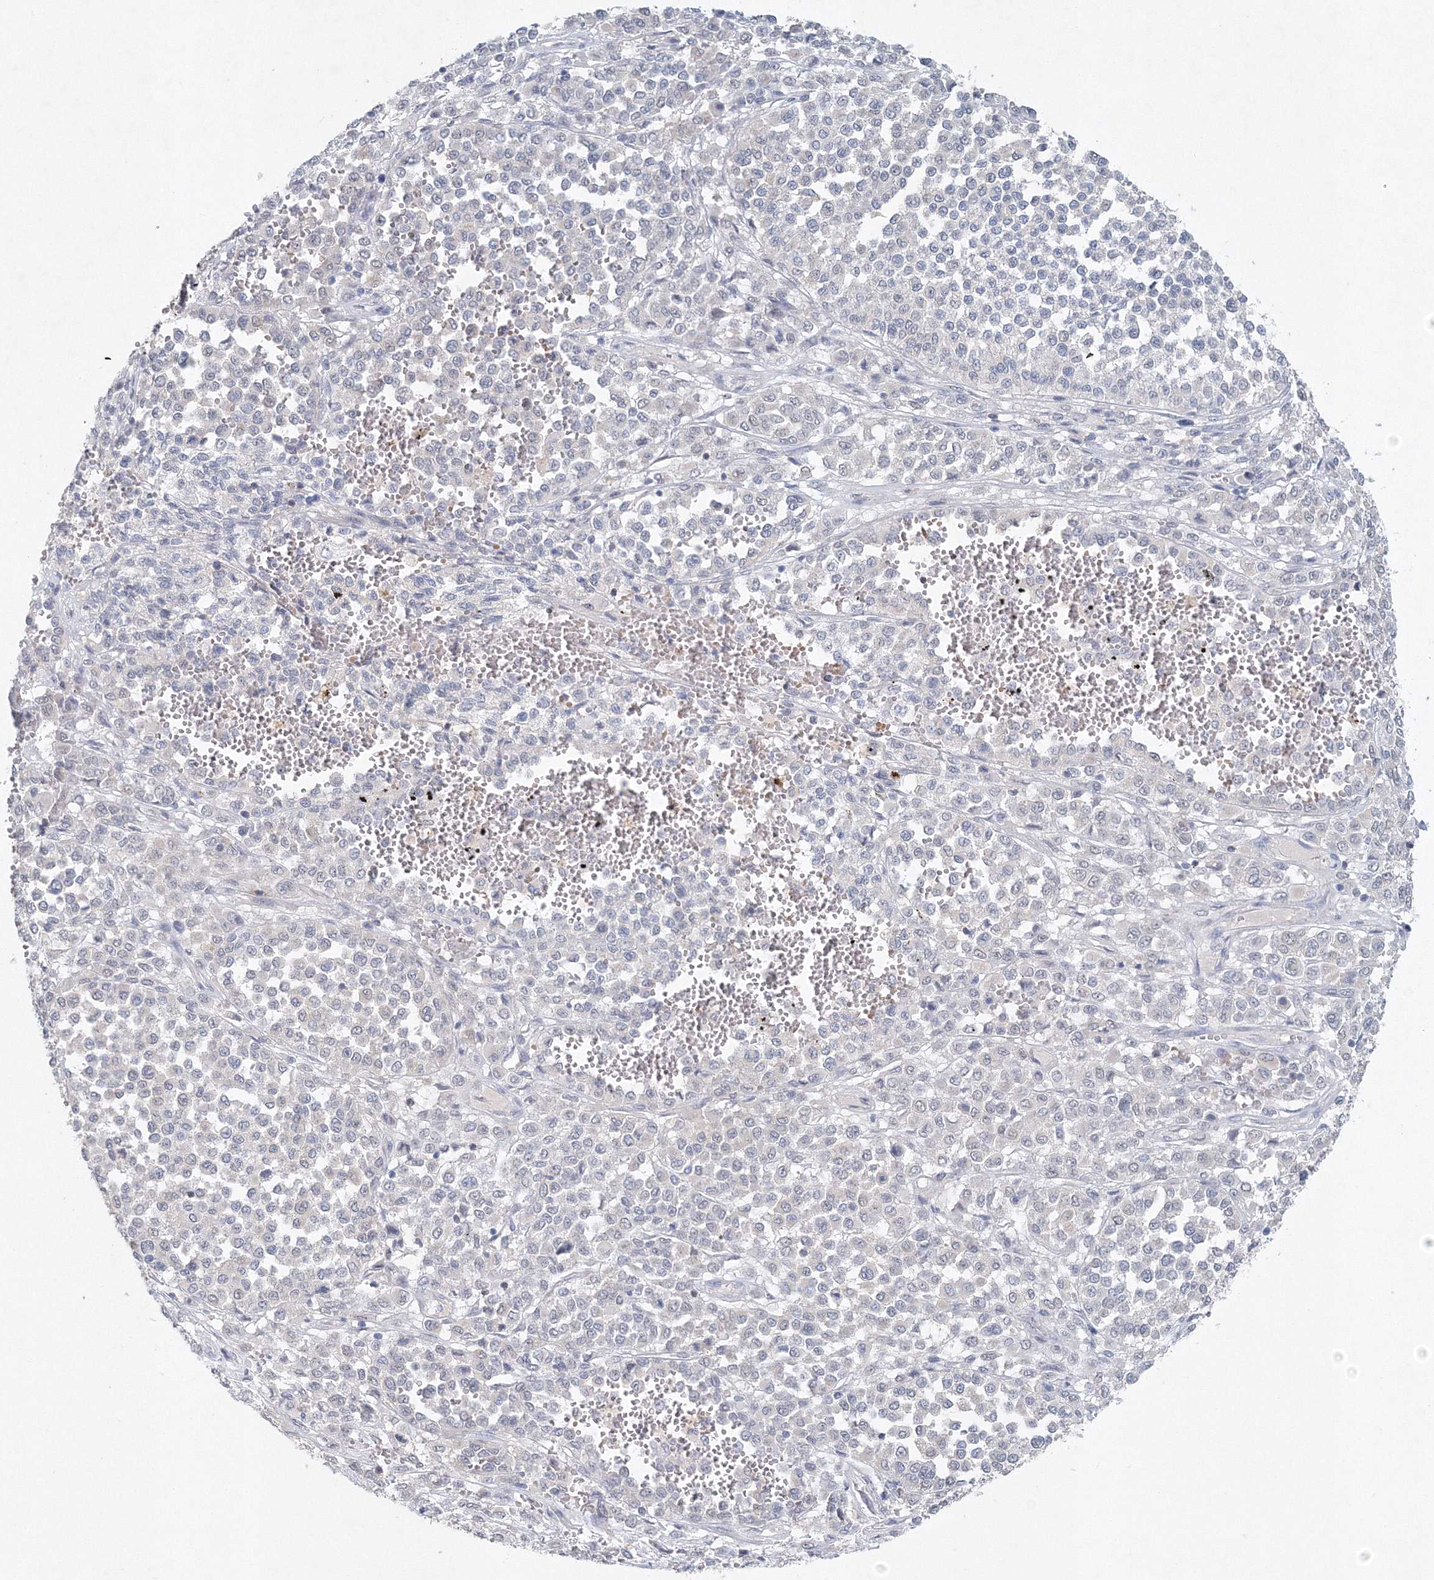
{"staining": {"intensity": "negative", "quantity": "none", "location": "none"}, "tissue": "melanoma", "cell_type": "Tumor cells", "image_type": "cancer", "snomed": [{"axis": "morphology", "description": "Malignant melanoma, Metastatic site"}, {"axis": "topography", "description": "Pancreas"}], "caption": "Melanoma stained for a protein using IHC reveals no positivity tumor cells.", "gene": "SH3BP5", "patient": {"sex": "female", "age": 30}}